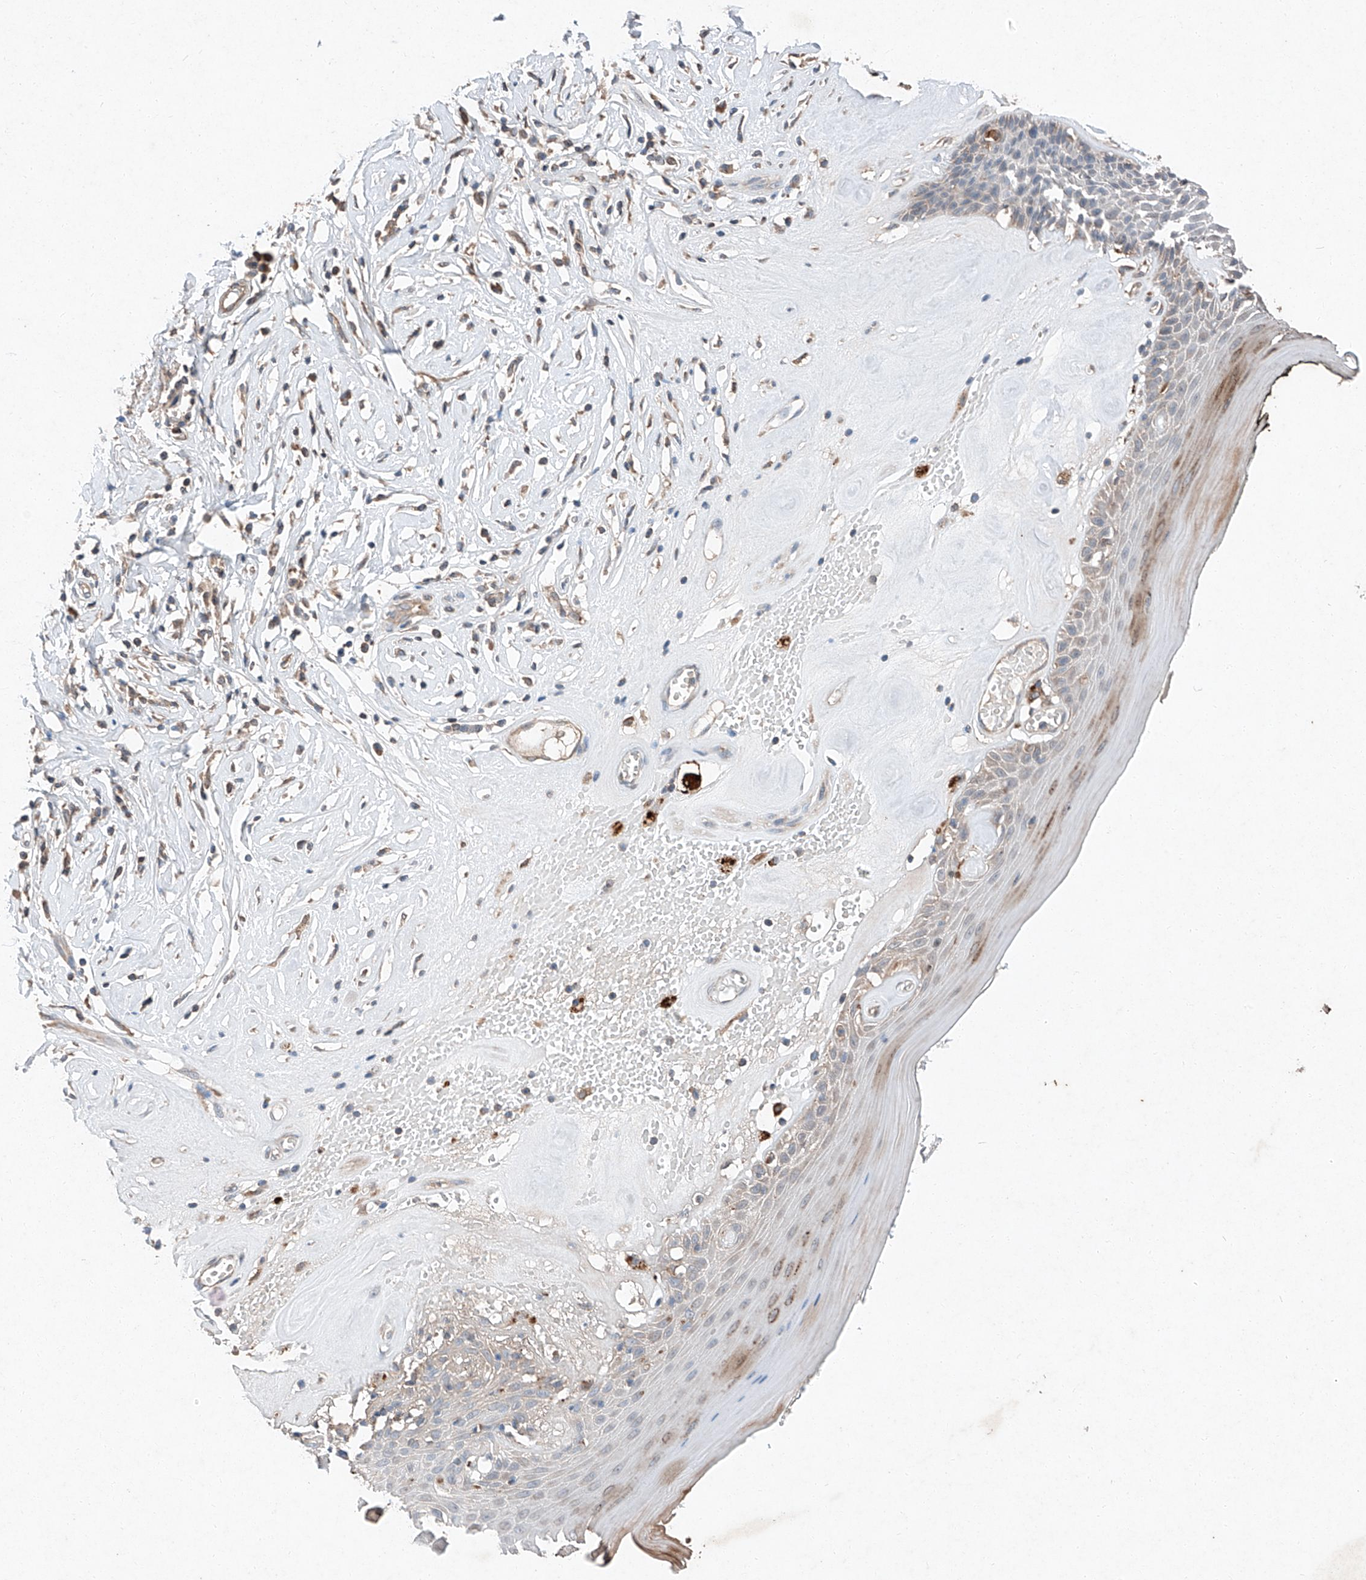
{"staining": {"intensity": "strong", "quantity": "<25%", "location": "cytoplasmic/membranous"}, "tissue": "skin", "cell_type": "Epidermal cells", "image_type": "normal", "snomed": [{"axis": "morphology", "description": "Normal tissue, NOS"}, {"axis": "morphology", "description": "Inflammation, NOS"}, {"axis": "topography", "description": "Vulva"}], "caption": "Human skin stained for a protein (brown) reveals strong cytoplasmic/membranous positive staining in approximately <25% of epidermal cells.", "gene": "RUSC1", "patient": {"sex": "female", "age": 84}}